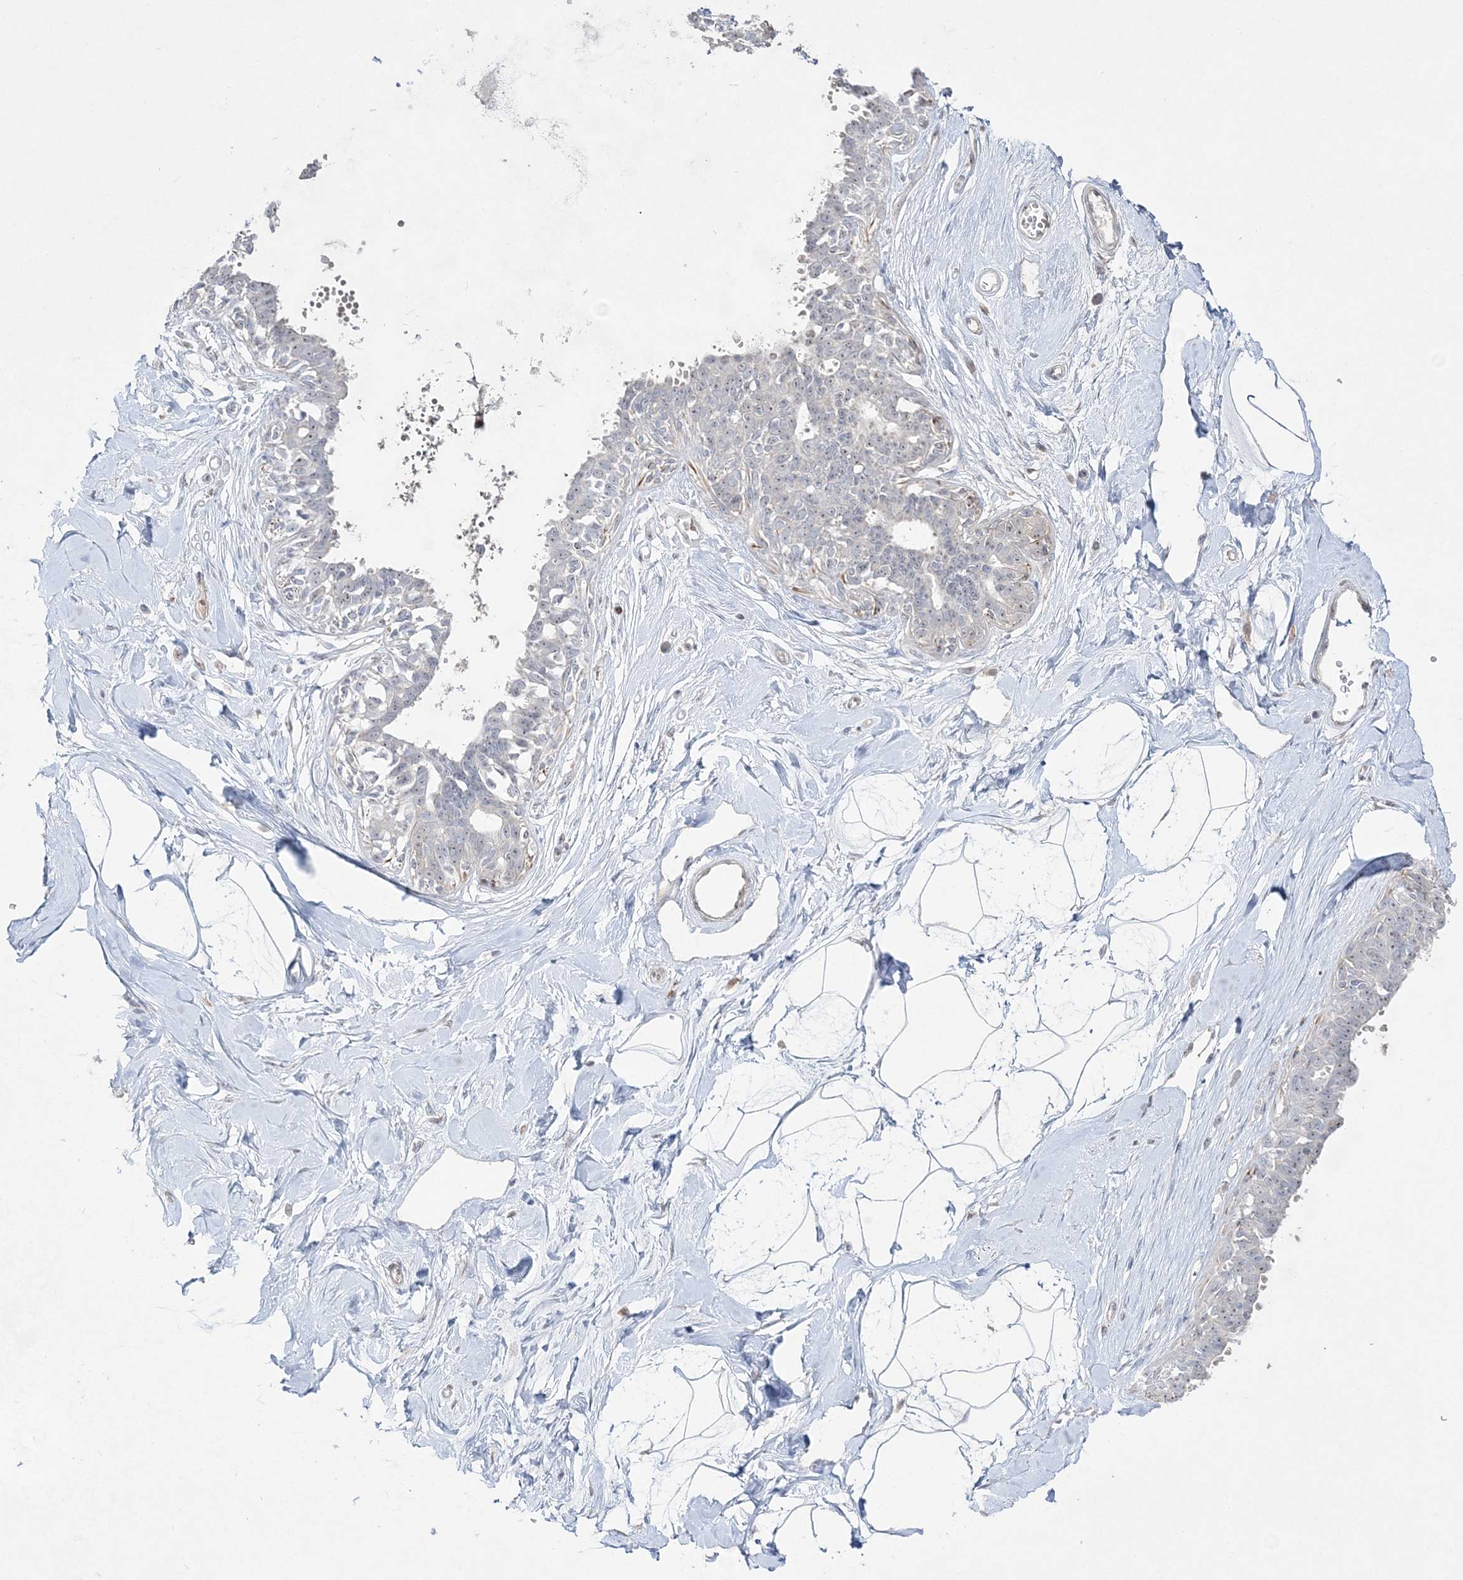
{"staining": {"intensity": "negative", "quantity": "none", "location": "none"}, "tissue": "breast", "cell_type": "Adipocytes", "image_type": "normal", "snomed": [{"axis": "morphology", "description": "Normal tissue, NOS"}, {"axis": "topography", "description": "Breast"}], "caption": "This is an IHC micrograph of unremarkable human breast. There is no expression in adipocytes.", "gene": "NOP16", "patient": {"sex": "female", "age": 45}}